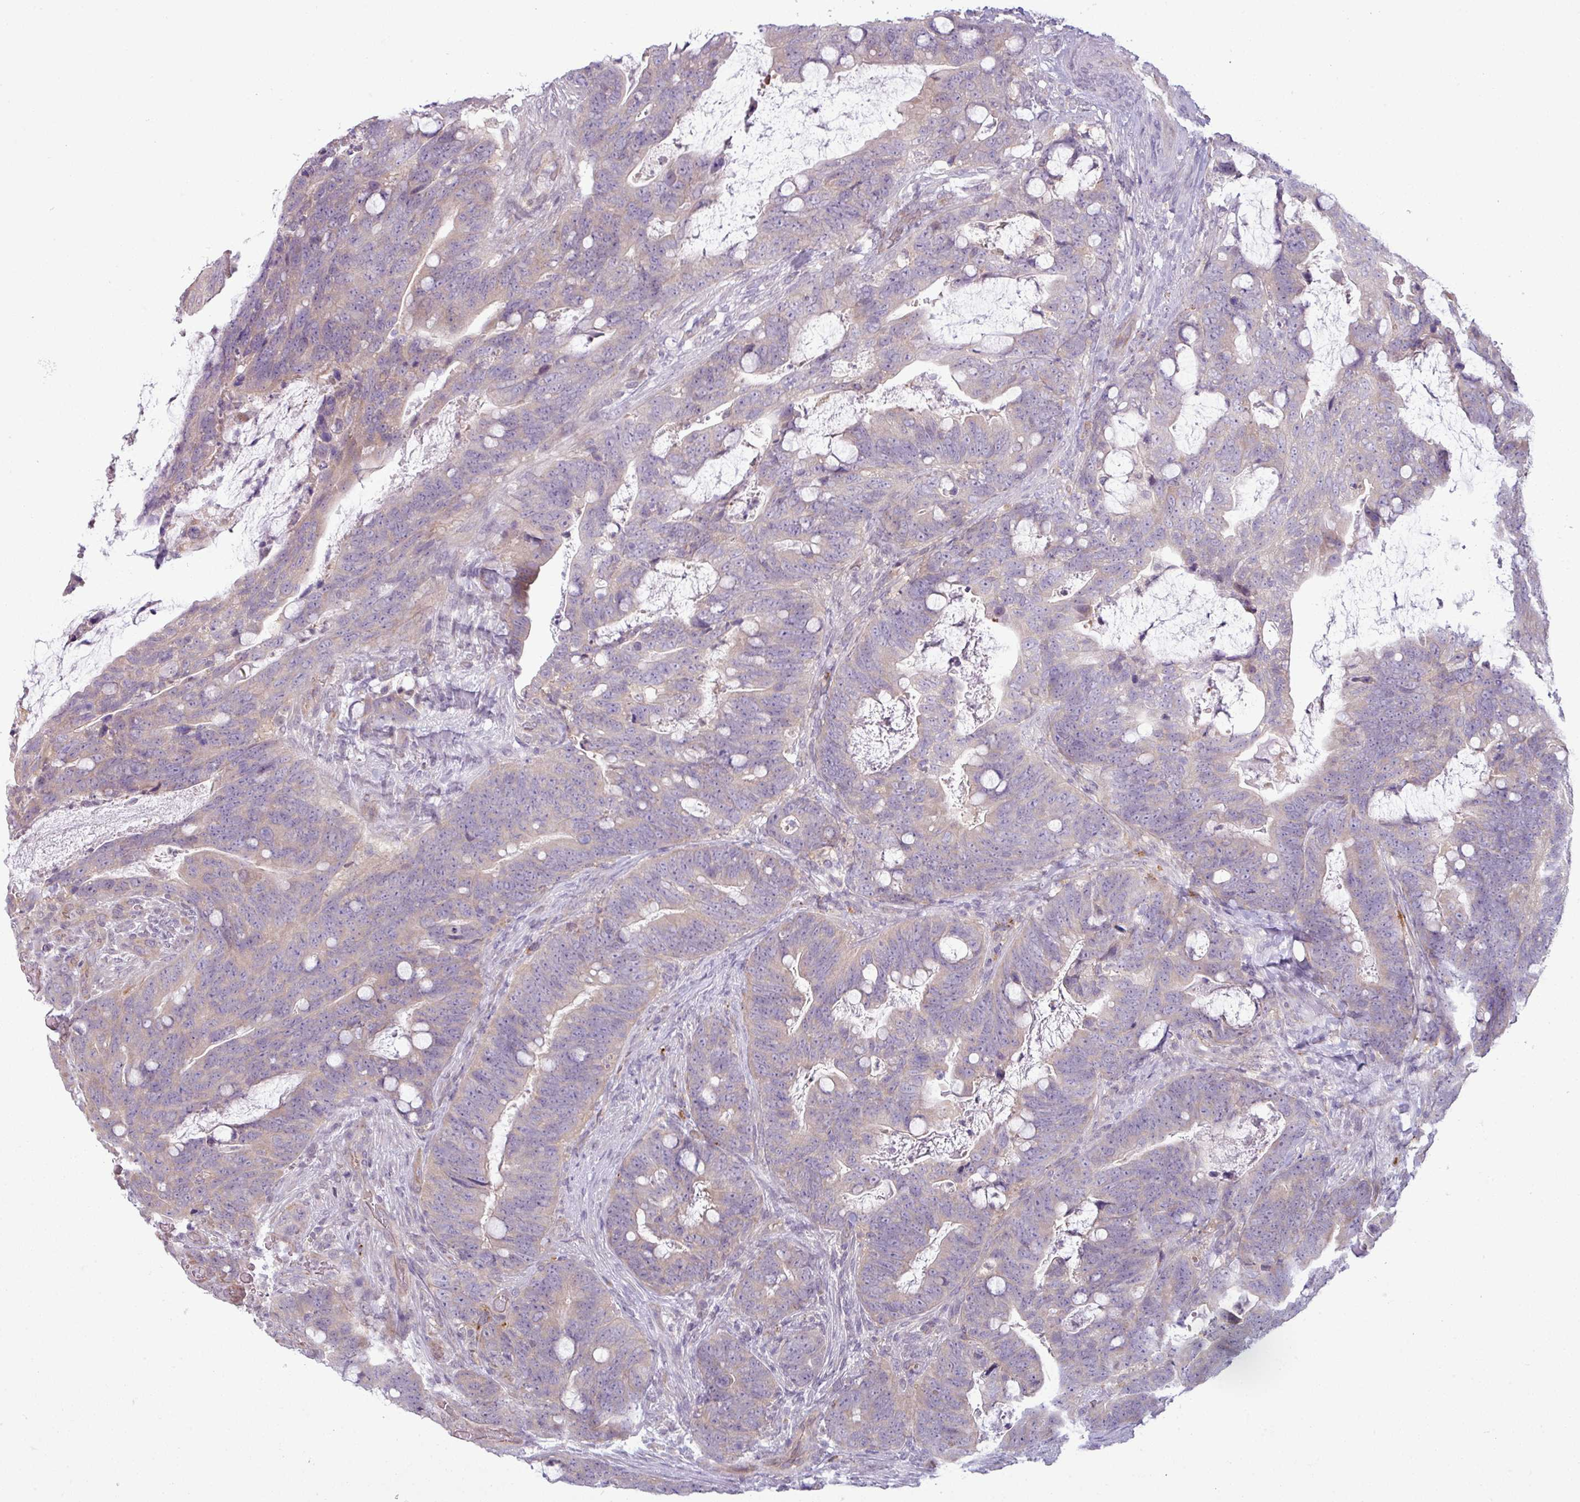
{"staining": {"intensity": "weak", "quantity": "<25%", "location": "cytoplasmic/membranous"}, "tissue": "colorectal cancer", "cell_type": "Tumor cells", "image_type": "cancer", "snomed": [{"axis": "morphology", "description": "Adenocarcinoma, NOS"}, {"axis": "topography", "description": "Colon"}], "caption": "Colorectal adenocarcinoma was stained to show a protein in brown. There is no significant expression in tumor cells. The staining is performed using DAB (3,3'-diaminobenzidine) brown chromogen with nuclei counter-stained in using hematoxylin.", "gene": "CCDC144A", "patient": {"sex": "female", "age": 82}}